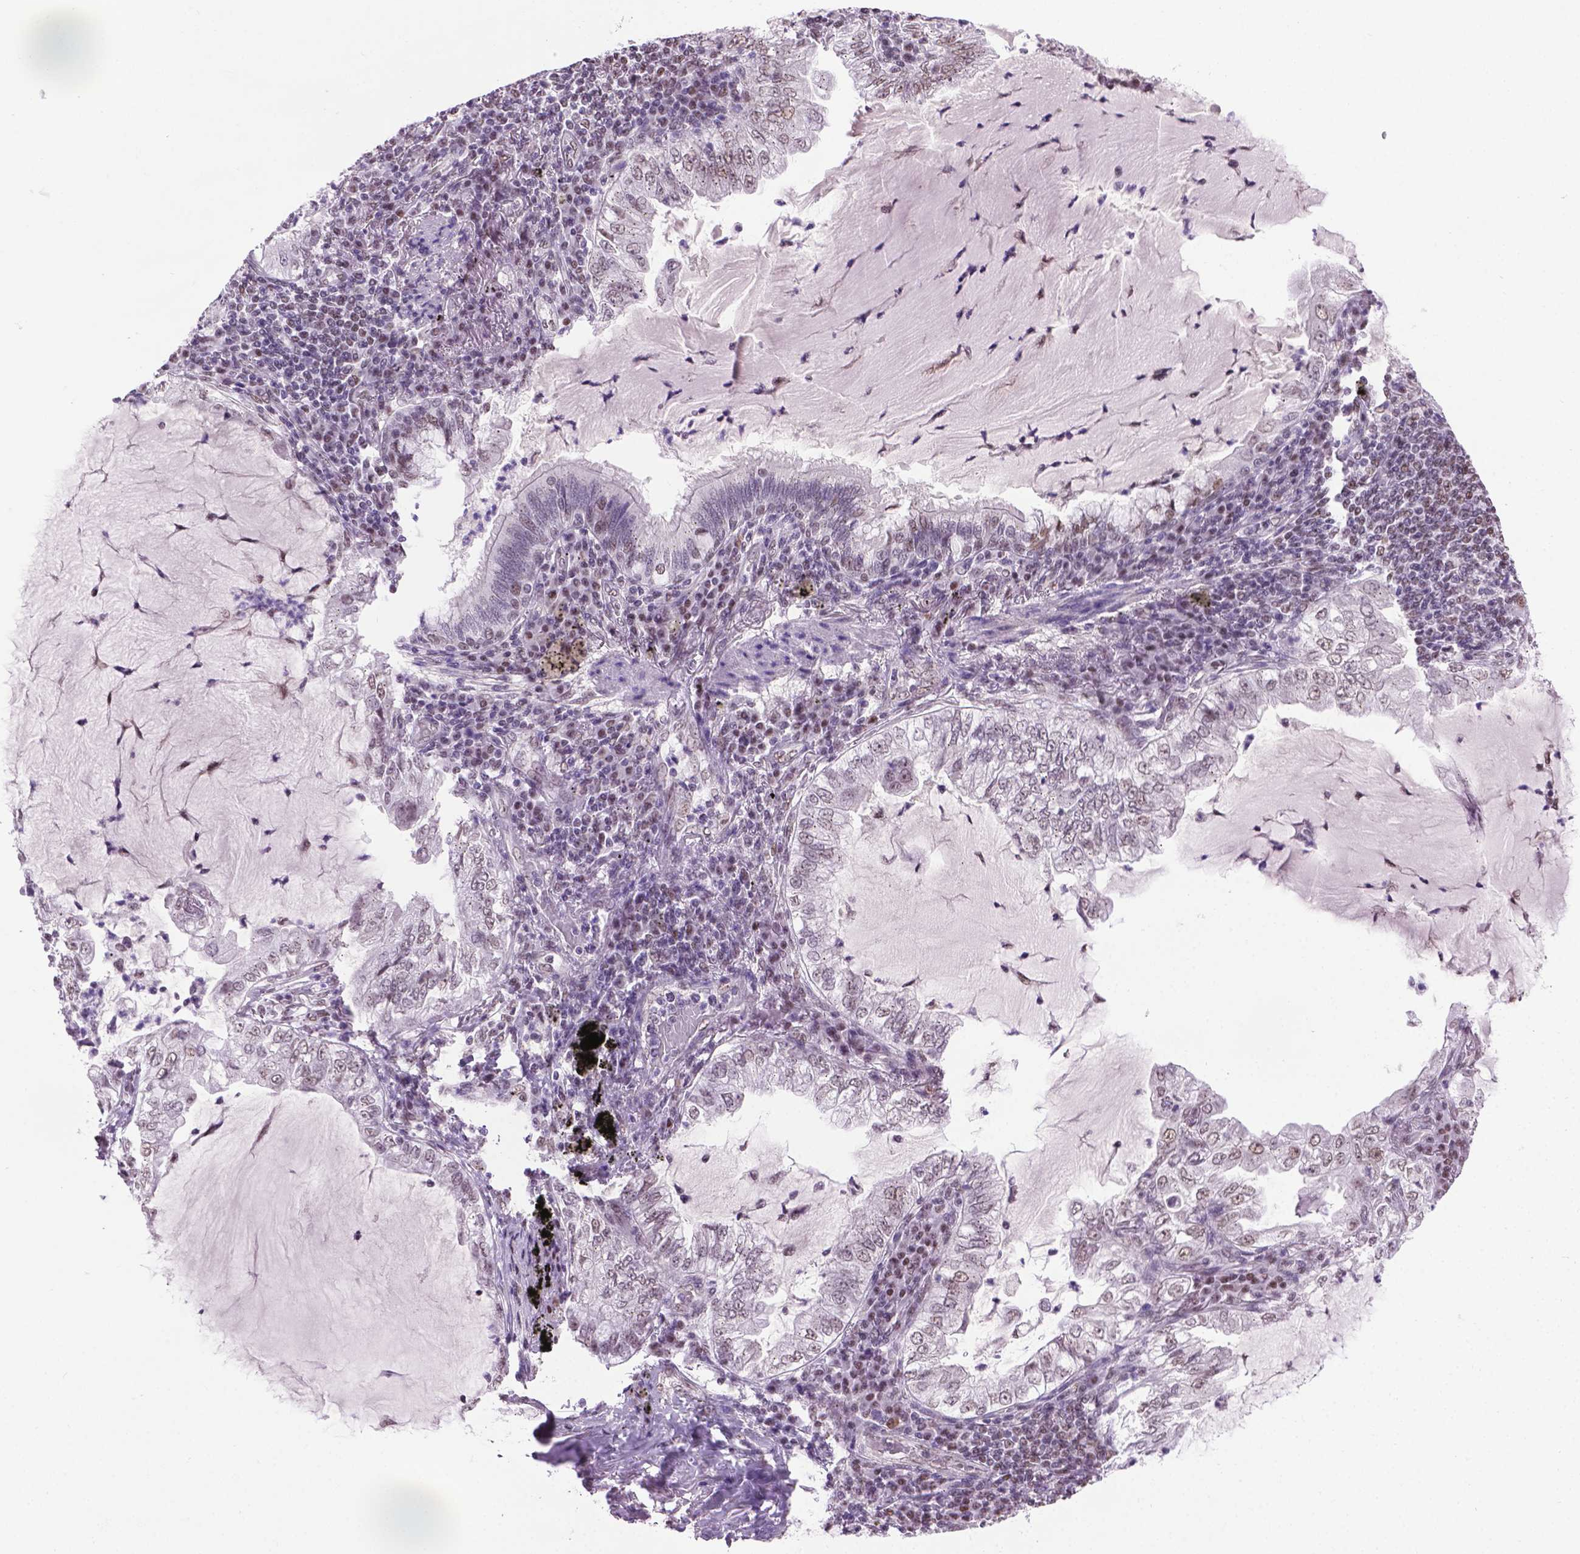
{"staining": {"intensity": "moderate", "quantity": "<25%", "location": "nuclear"}, "tissue": "lung cancer", "cell_type": "Tumor cells", "image_type": "cancer", "snomed": [{"axis": "morphology", "description": "Adenocarcinoma, NOS"}, {"axis": "topography", "description": "Lung"}], "caption": "Human lung cancer (adenocarcinoma) stained with a protein marker displays moderate staining in tumor cells.", "gene": "ABI2", "patient": {"sex": "female", "age": 73}}